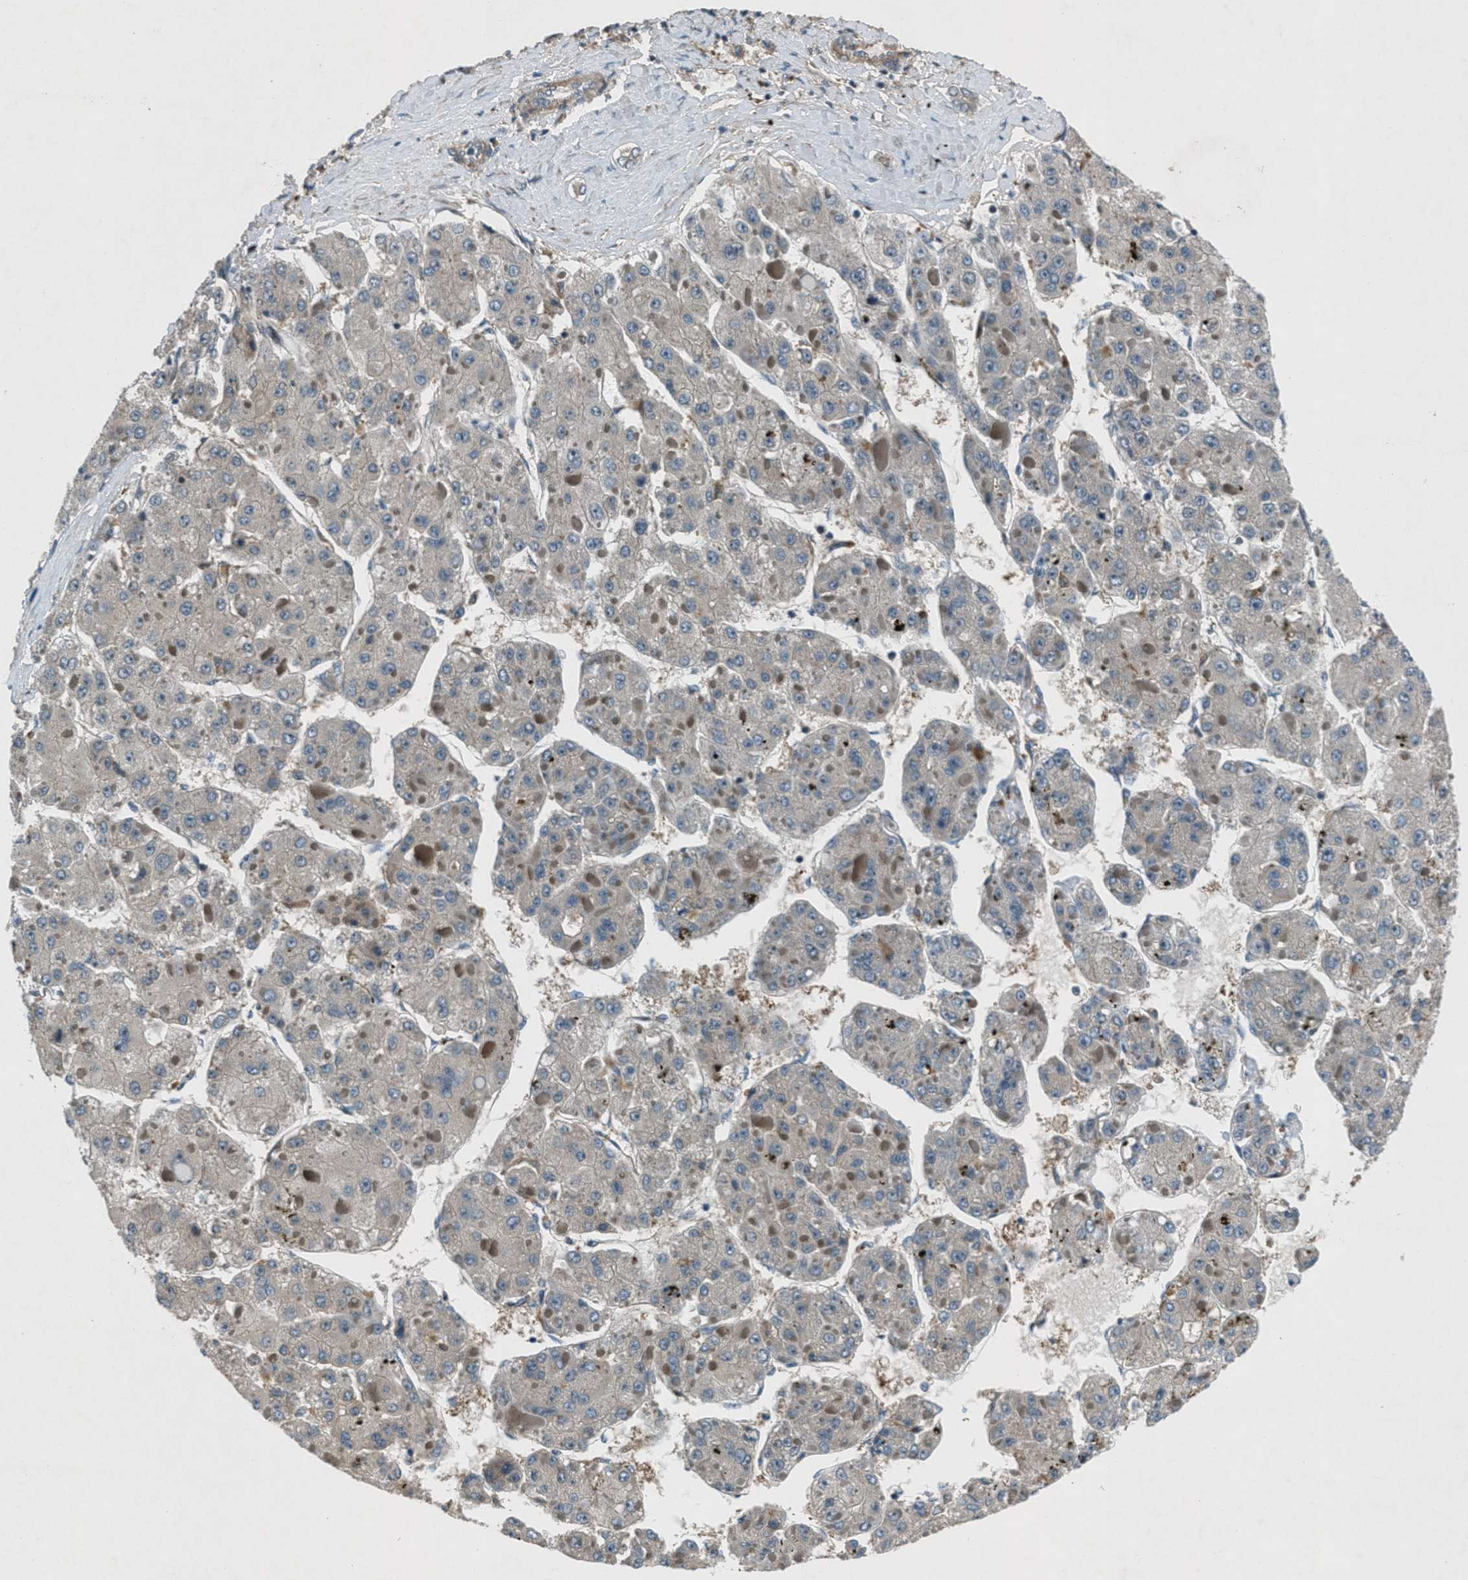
{"staining": {"intensity": "negative", "quantity": "none", "location": "none"}, "tissue": "liver cancer", "cell_type": "Tumor cells", "image_type": "cancer", "snomed": [{"axis": "morphology", "description": "Carcinoma, Hepatocellular, NOS"}, {"axis": "topography", "description": "Liver"}], "caption": "There is no significant staining in tumor cells of hepatocellular carcinoma (liver).", "gene": "EPSTI1", "patient": {"sex": "female", "age": 73}}